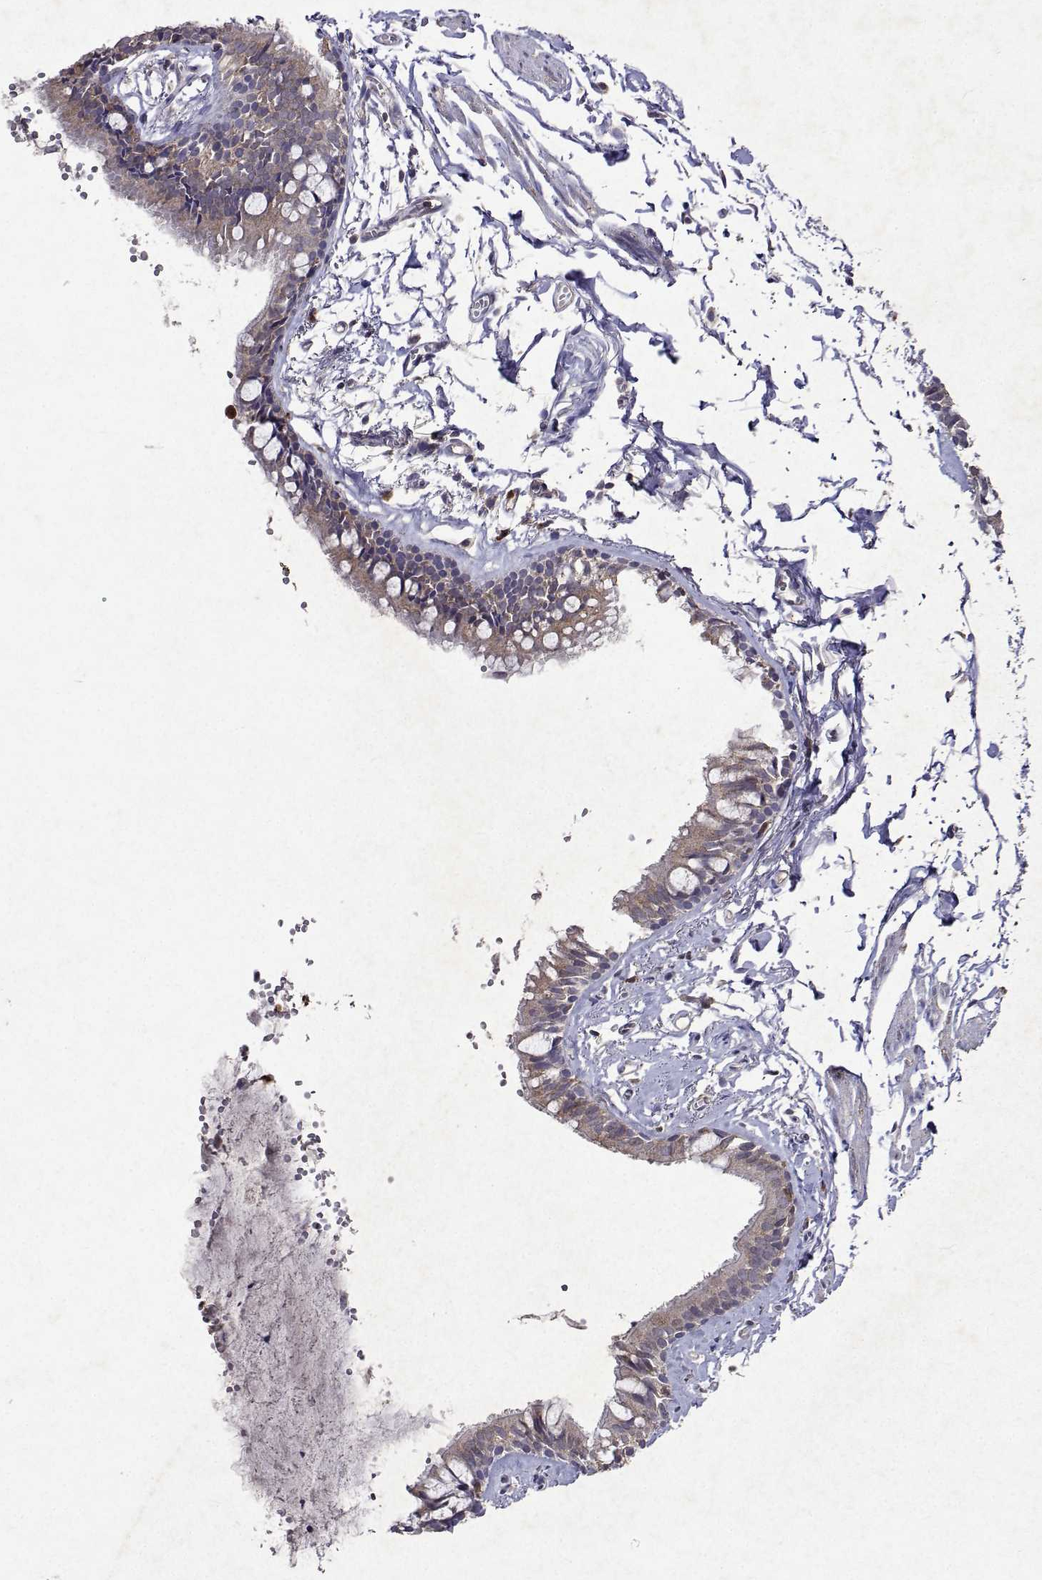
{"staining": {"intensity": "weak", "quantity": ">75%", "location": "cytoplasmic/membranous"}, "tissue": "bronchus", "cell_type": "Respiratory epithelial cells", "image_type": "normal", "snomed": [{"axis": "morphology", "description": "Normal tissue, NOS"}, {"axis": "topography", "description": "Bronchus"}], "caption": "A high-resolution photomicrograph shows IHC staining of normal bronchus, which displays weak cytoplasmic/membranous positivity in approximately >75% of respiratory epithelial cells. Using DAB (brown) and hematoxylin (blue) stains, captured at high magnification using brightfield microscopy.", "gene": "APAF1", "patient": {"sex": "female", "age": 59}}